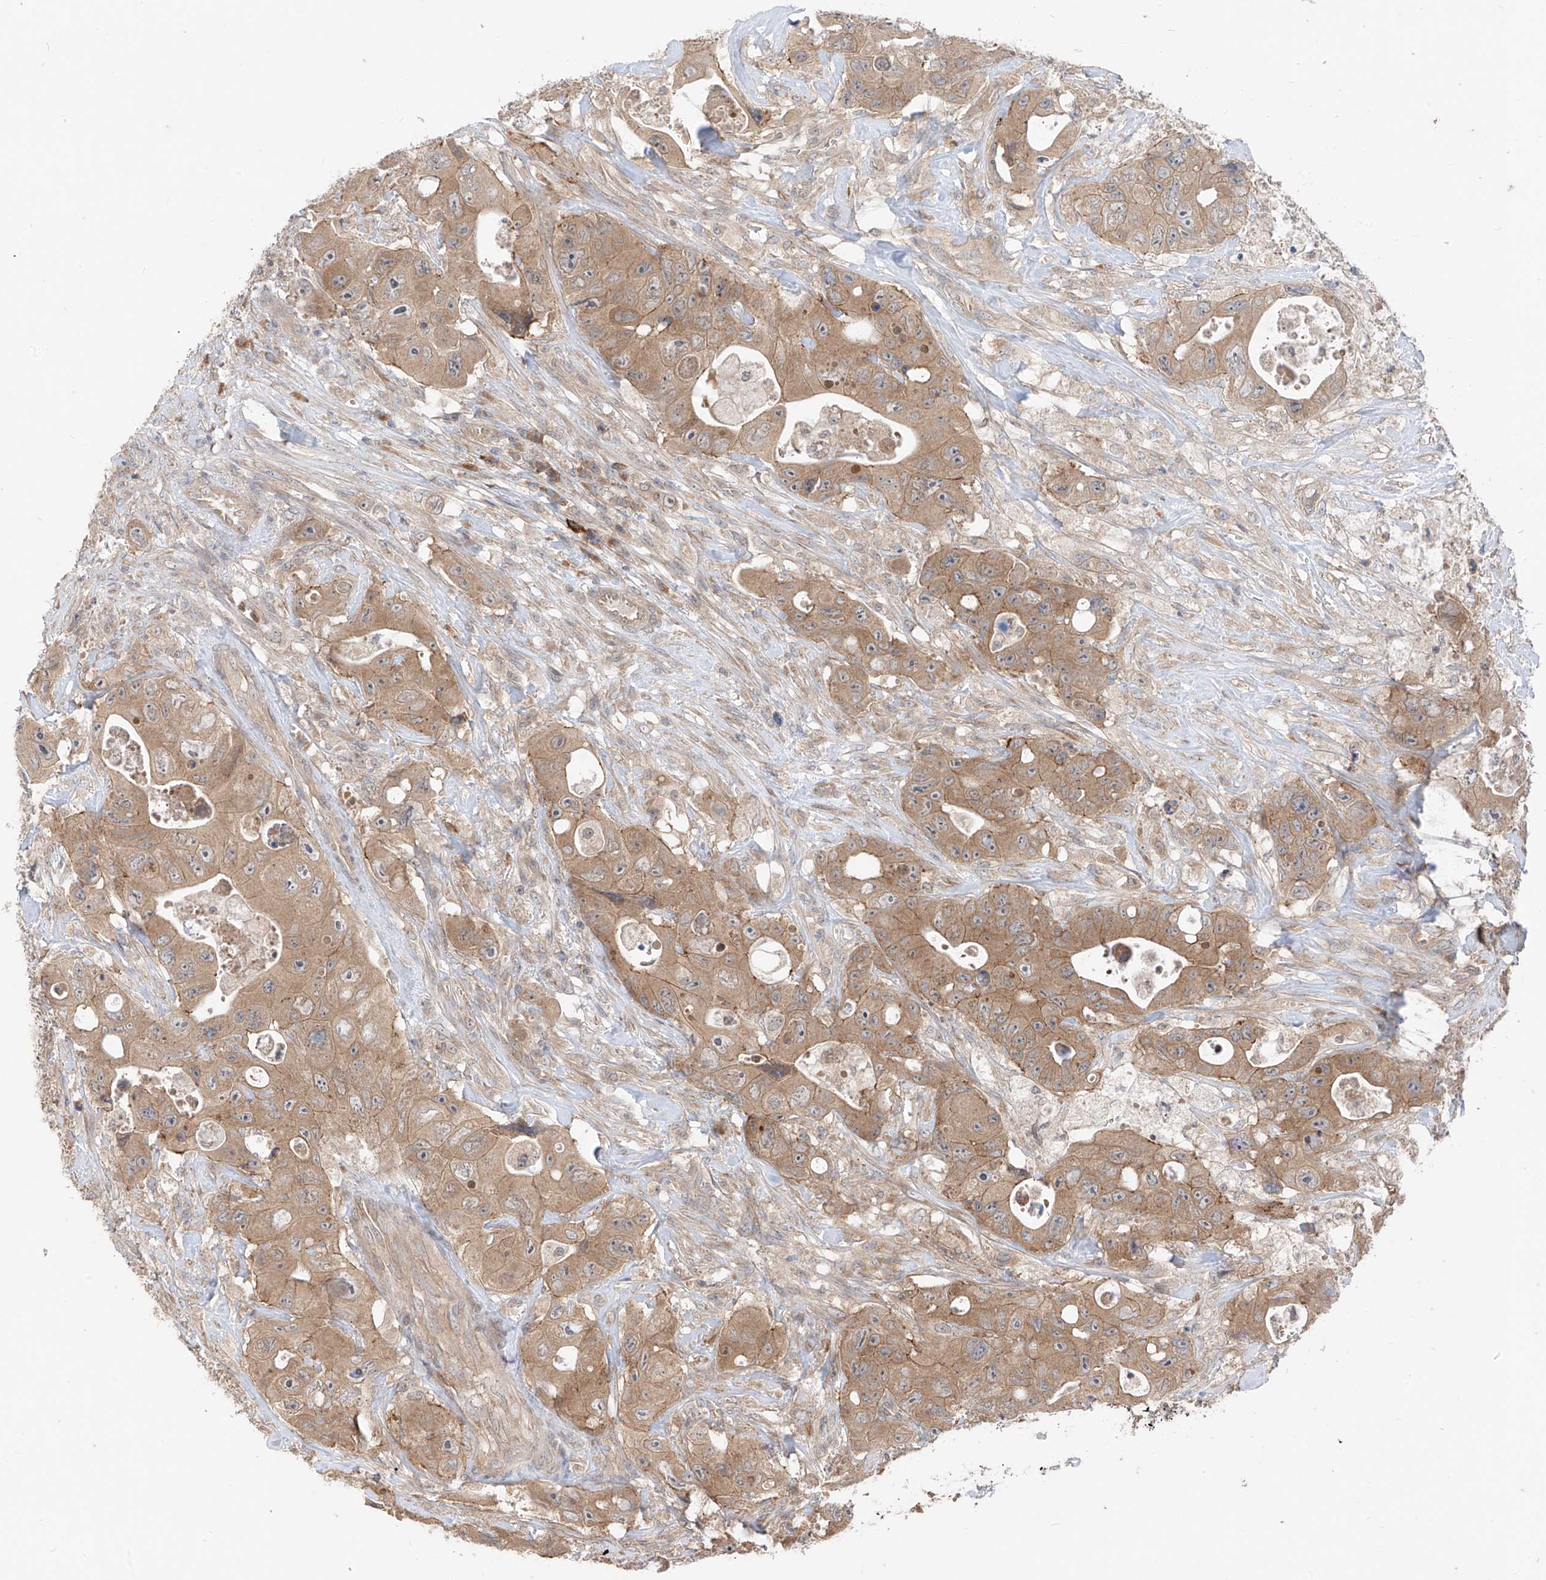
{"staining": {"intensity": "moderate", "quantity": ">75%", "location": "cytoplasmic/membranous"}, "tissue": "colorectal cancer", "cell_type": "Tumor cells", "image_type": "cancer", "snomed": [{"axis": "morphology", "description": "Adenocarcinoma, NOS"}, {"axis": "topography", "description": "Colon"}], "caption": "Immunohistochemistry photomicrograph of neoplastic tissue: human colorectal adenocarcinoma stained using immunohistochemistry (IHC) demonstrates medium levels of moderate protein expression localized specifically in the cytoplasmic/membranous of tumor cells, appearing as a cytoplasmic/membranous brown color.", "gene": "MTUS2", "patient": {"sex": "female", "age": 46}}